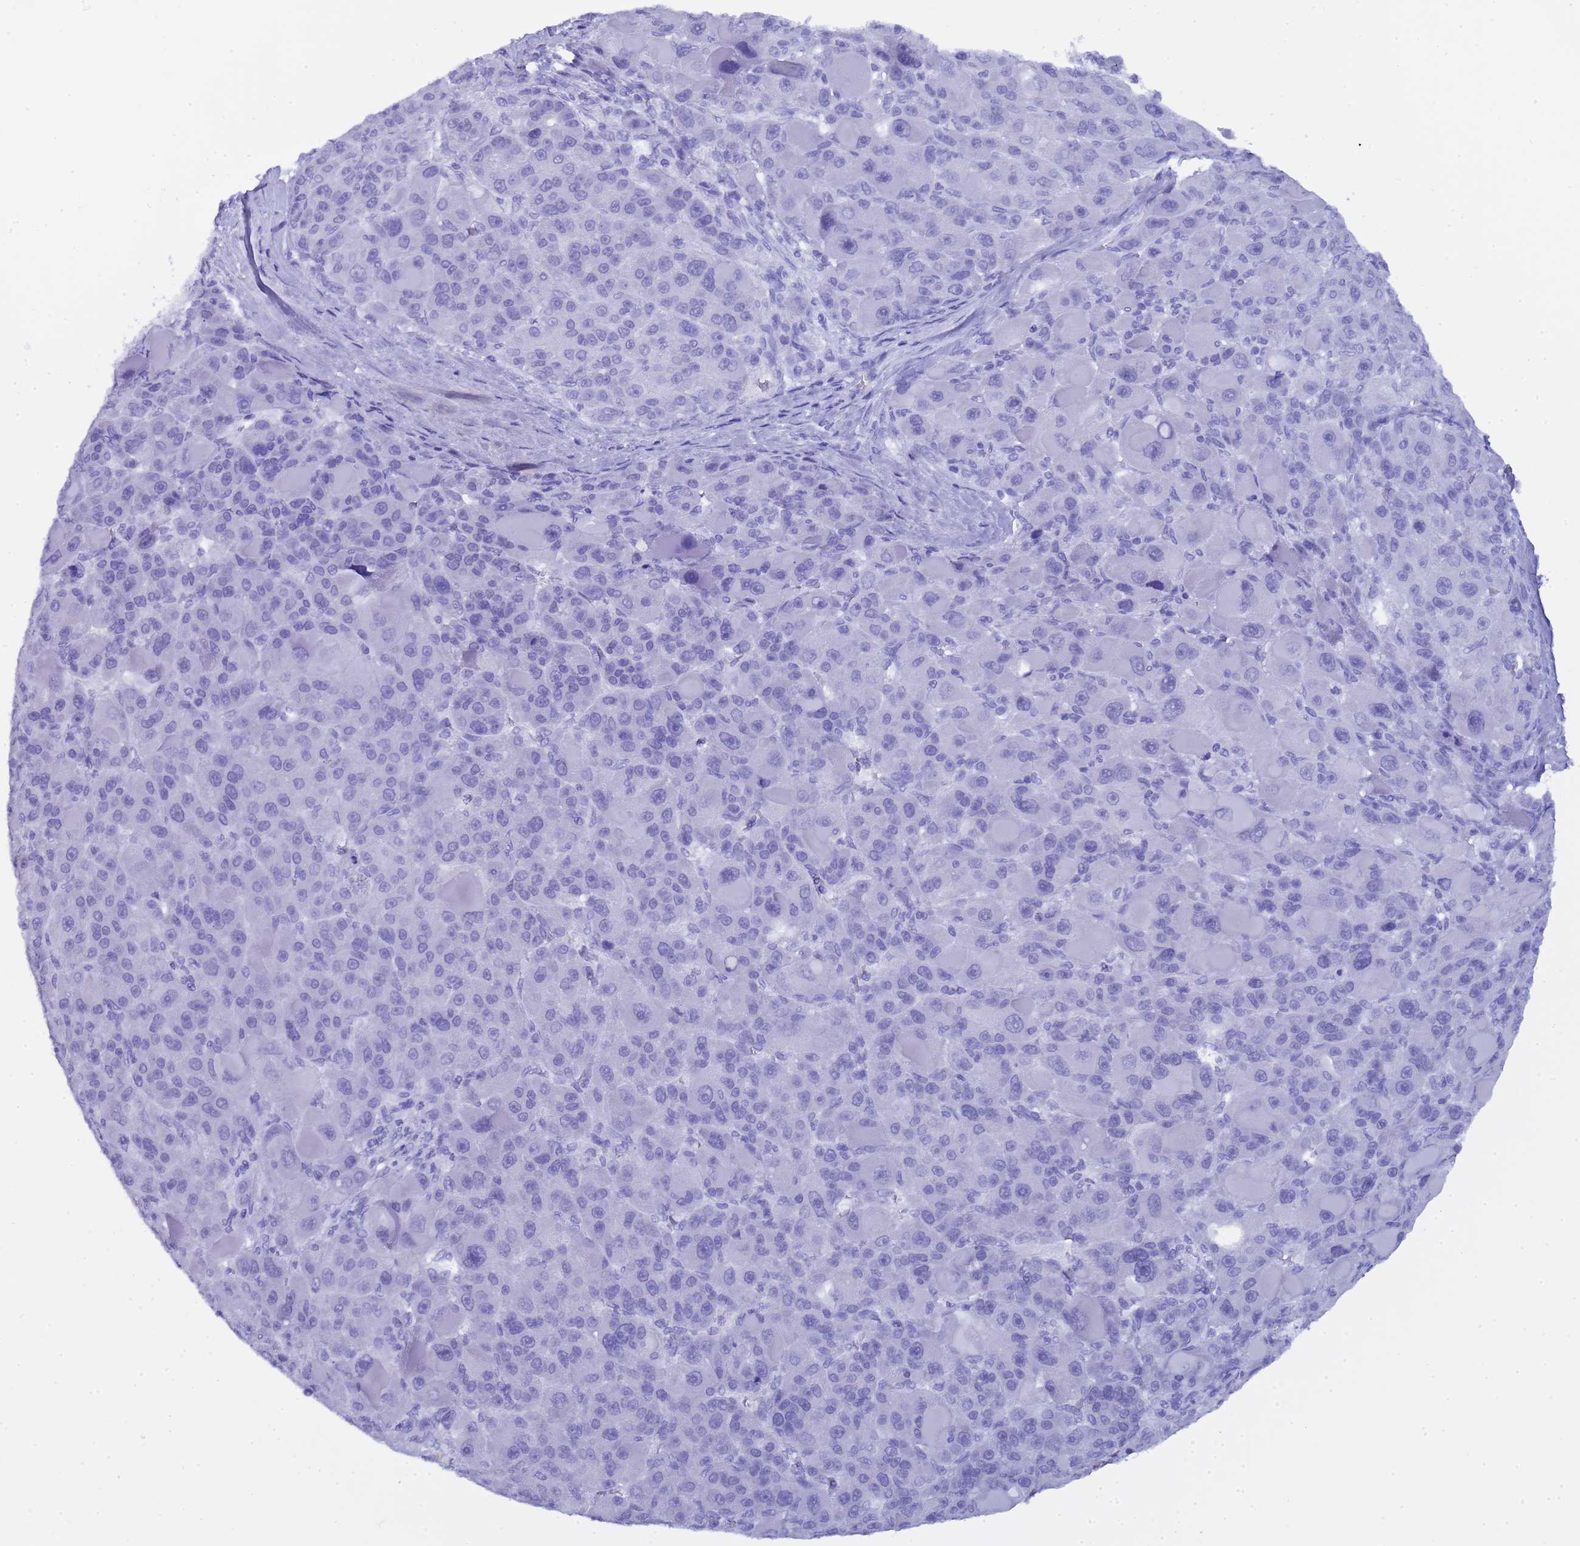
{"staining": {"intensity": "negative", "quantity": "none", "location": "none"}, "tissue": "liver cancer", "cell_type": "Tumor cells", "image_type": "cancer", "snomed": [{"axis": "morphology", "description": "Carcinoma, Hepatocellular, NOS"}, {"axis": "topography", "description": "Liver"}], "caption": "Tumor cells show no significant staining in liver hepatocellular carcinoma.", "gene": "CTRC", "patient": {"sex": "male", "age": 76}}